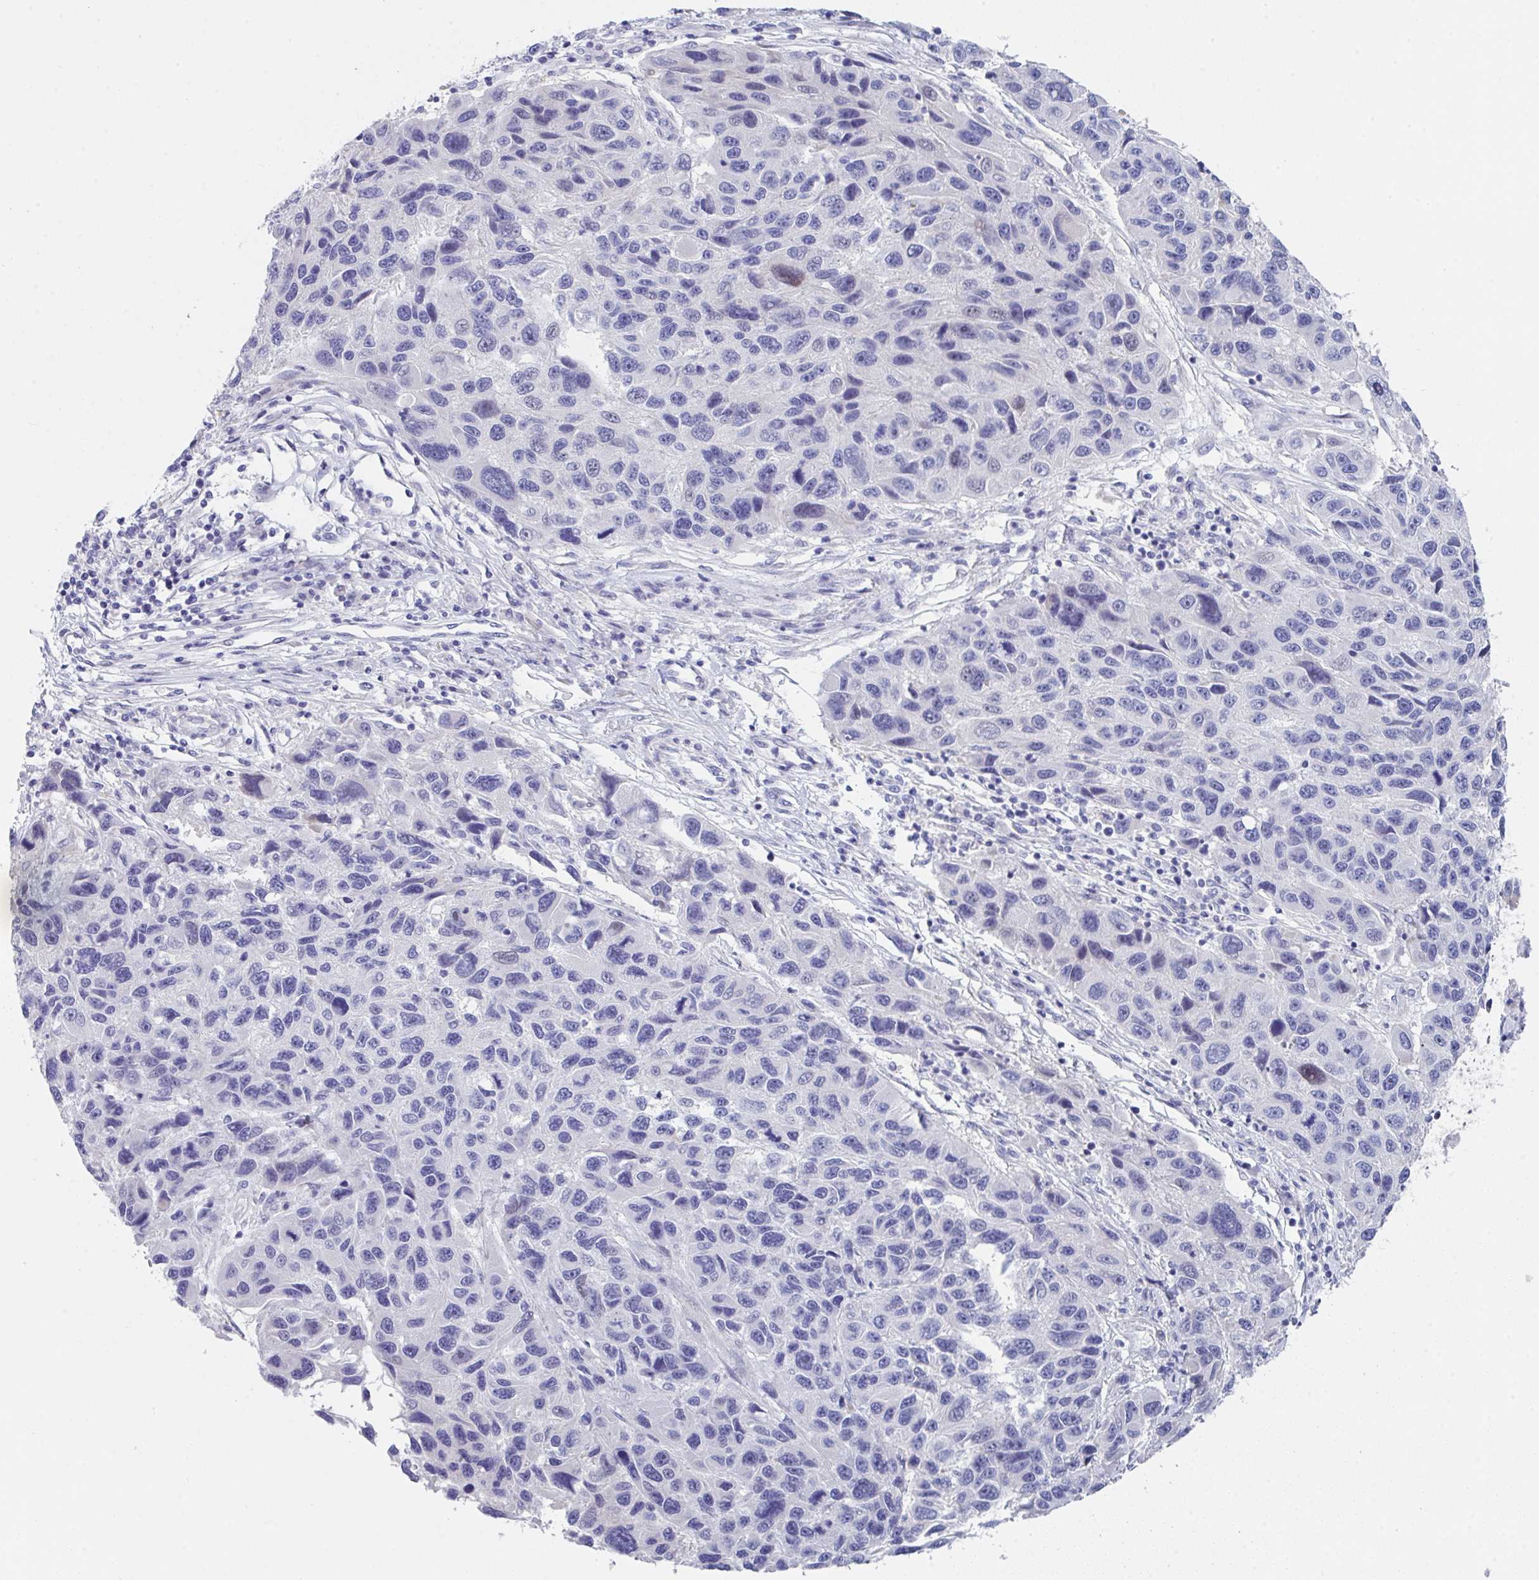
{"staining": {"intensity": "negative", "quantity": "none", "location": "none"}, "tissue": "melanoma", "cell_type": "Tumor cells", "image_type": "cancer", "snomed": [{"axis": "morphology", "description": "Malignant melanoma, NOS"}, {"axis": "topography", "description": "Skin"}], "caption": "Immunohistochemistry micrograph of melanoma stained for a protein (brown), which exhibits no staining in tumor cells.", "gene": "FBXO47", "patient": {"sex": "male", "age": 53}}